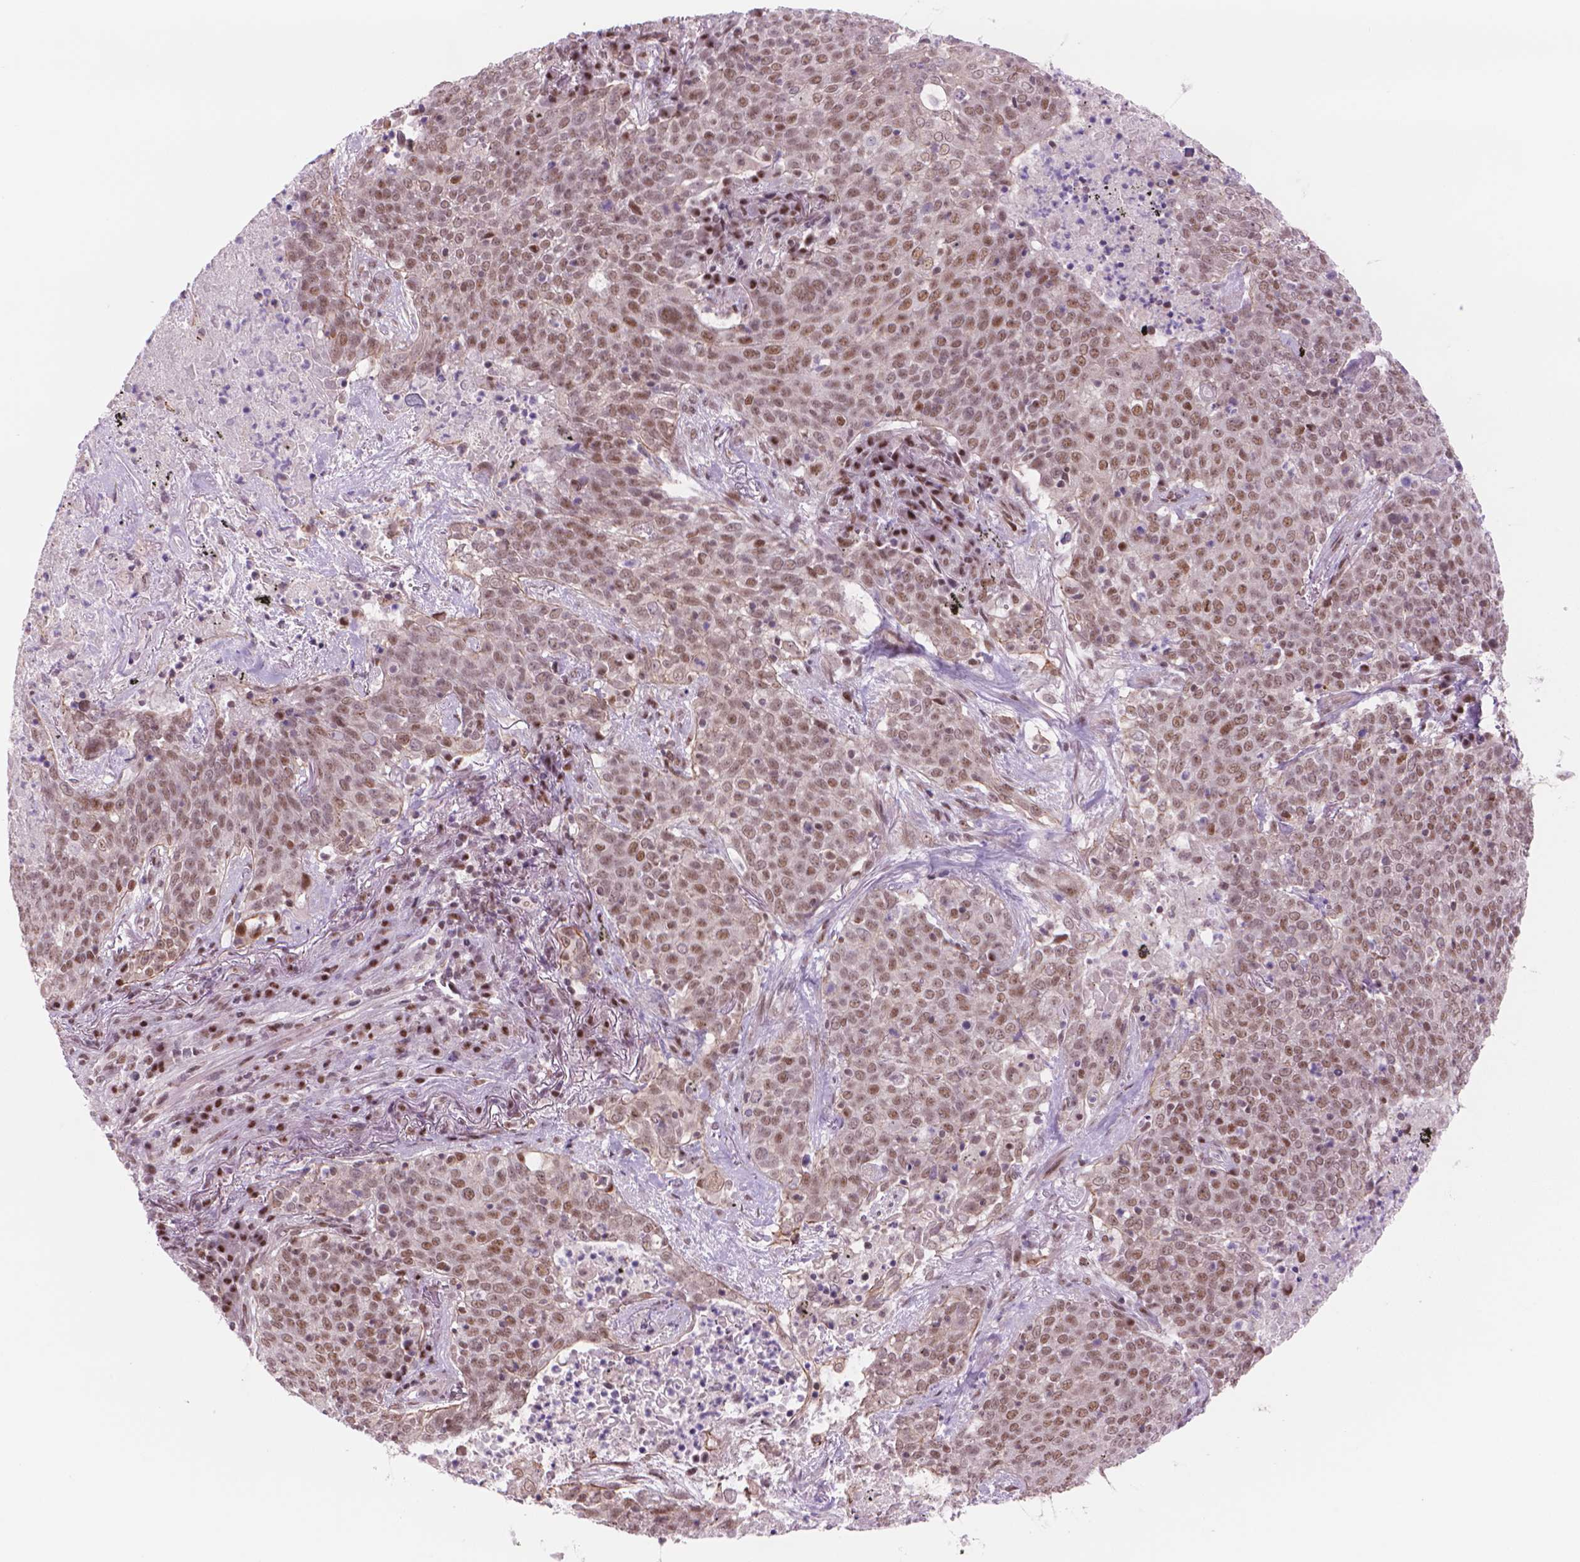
{"staining": {"intensity": "moderate", "quantity": ">75%", "location": "nuclear"}, "tissue": "lung cancer", "cell_type": "Tumor cells", "image_type": "cancer", "snomed": [{"axis": "morphology", "description": "Squamous cell carcinoma, NOS"}, {"axis": "topography", "description": "Lung"}], "caption": "Brown immunohistochemical staining in squamous cell carcinoma (lung) demonstrates moderate nuclear staining in about >75% of tumor cells. (DAB = brown stain, brightfield microscopy at high magnification).", "gene": "POLR3D", "patient": {"sex": "male", "age": 82}}